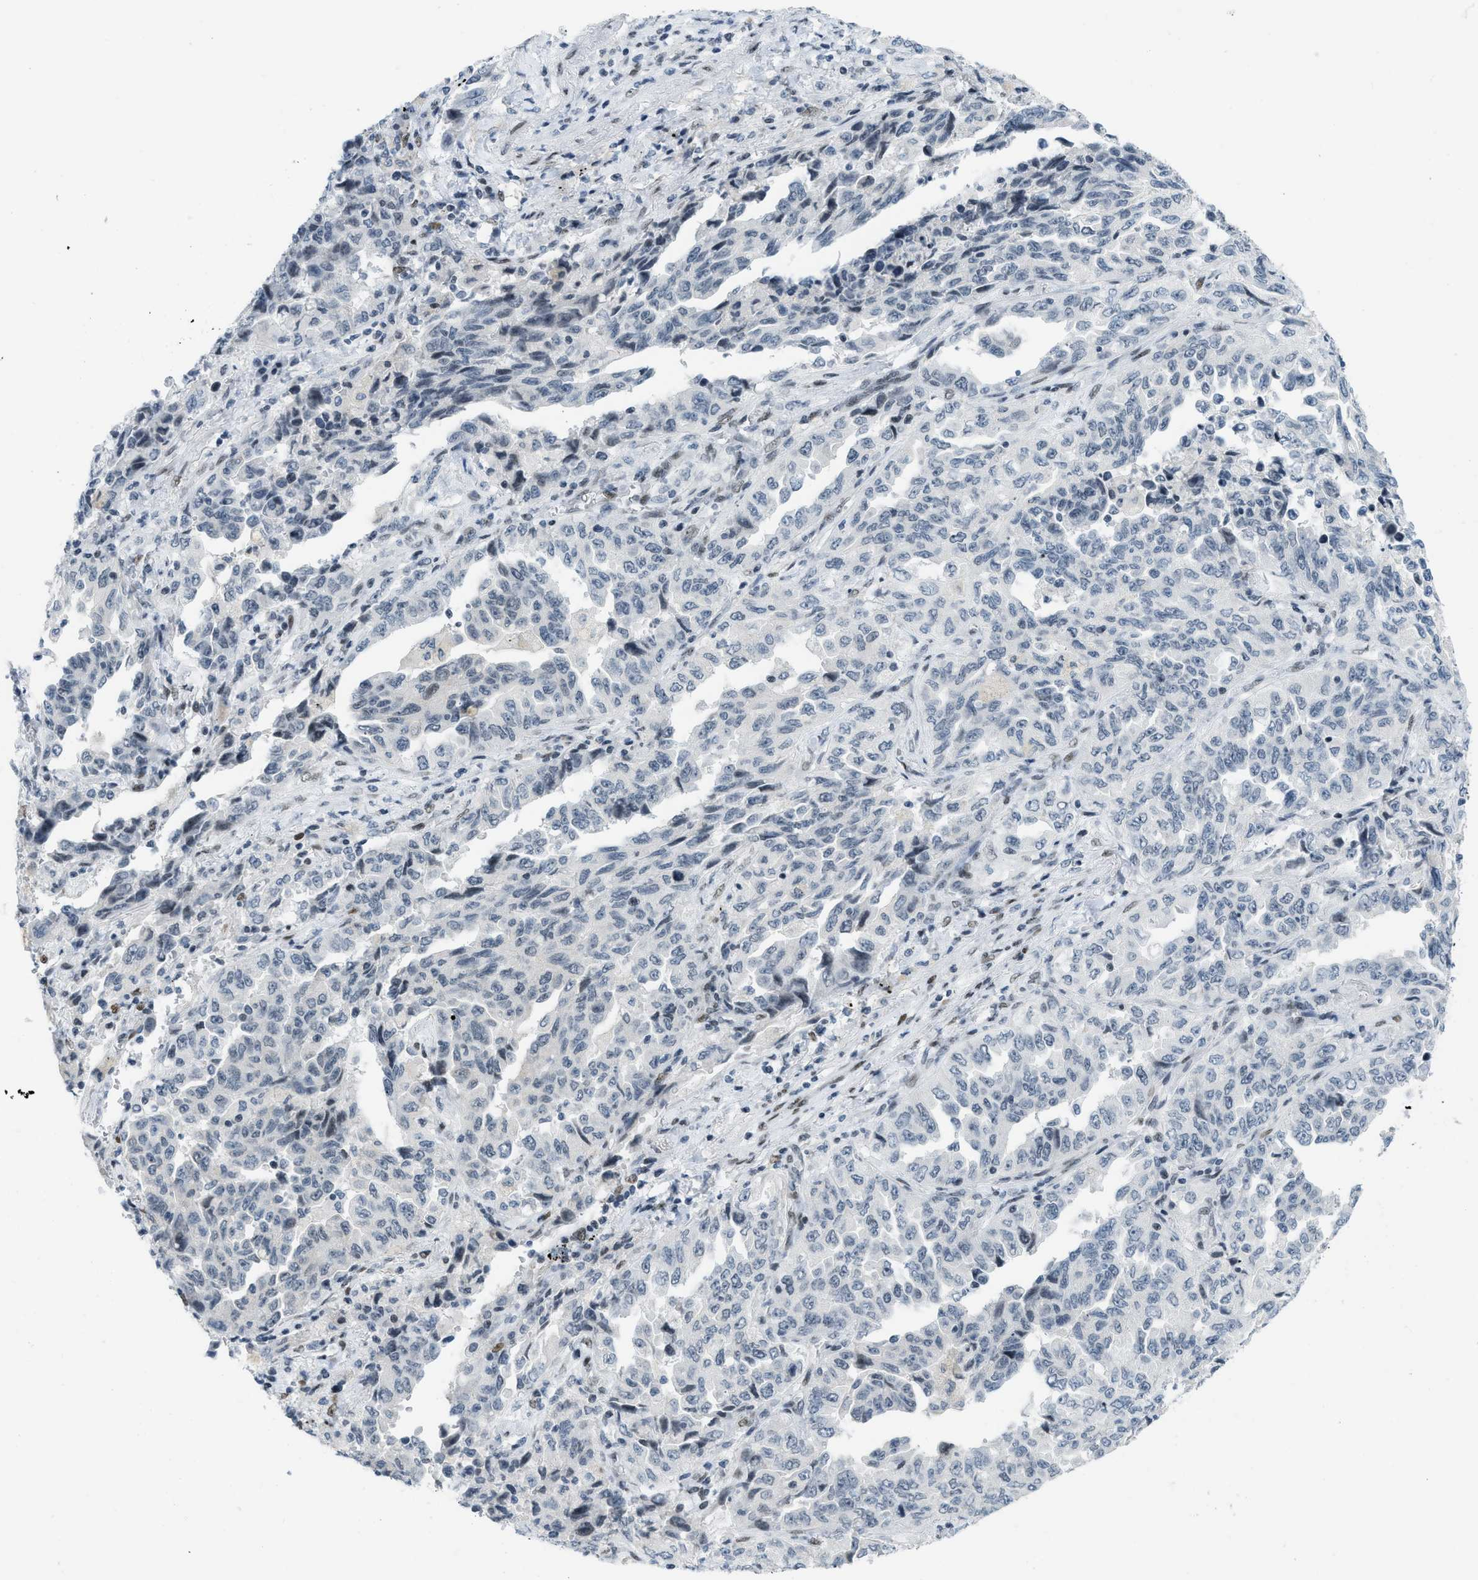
{"staining": {"intensity": "negative", "quantity": "none", "location": "none"}, "tissue": "lung cancer", "cell_type": "Tumor cells", "image_type": "cancer", "snomed": [{"axis": "morphology", "description": "Adenocarcinoma, NOS"}, {"axis": "topography", "description": "Lung"}], "caption": "A high-resolution micrograph shows immunohistochemistry staining of lung cancer, which demonstrates no significant expression in tumor cells.", "gene": "PBX1", "patient": {"sex": "female", "age": 51}}